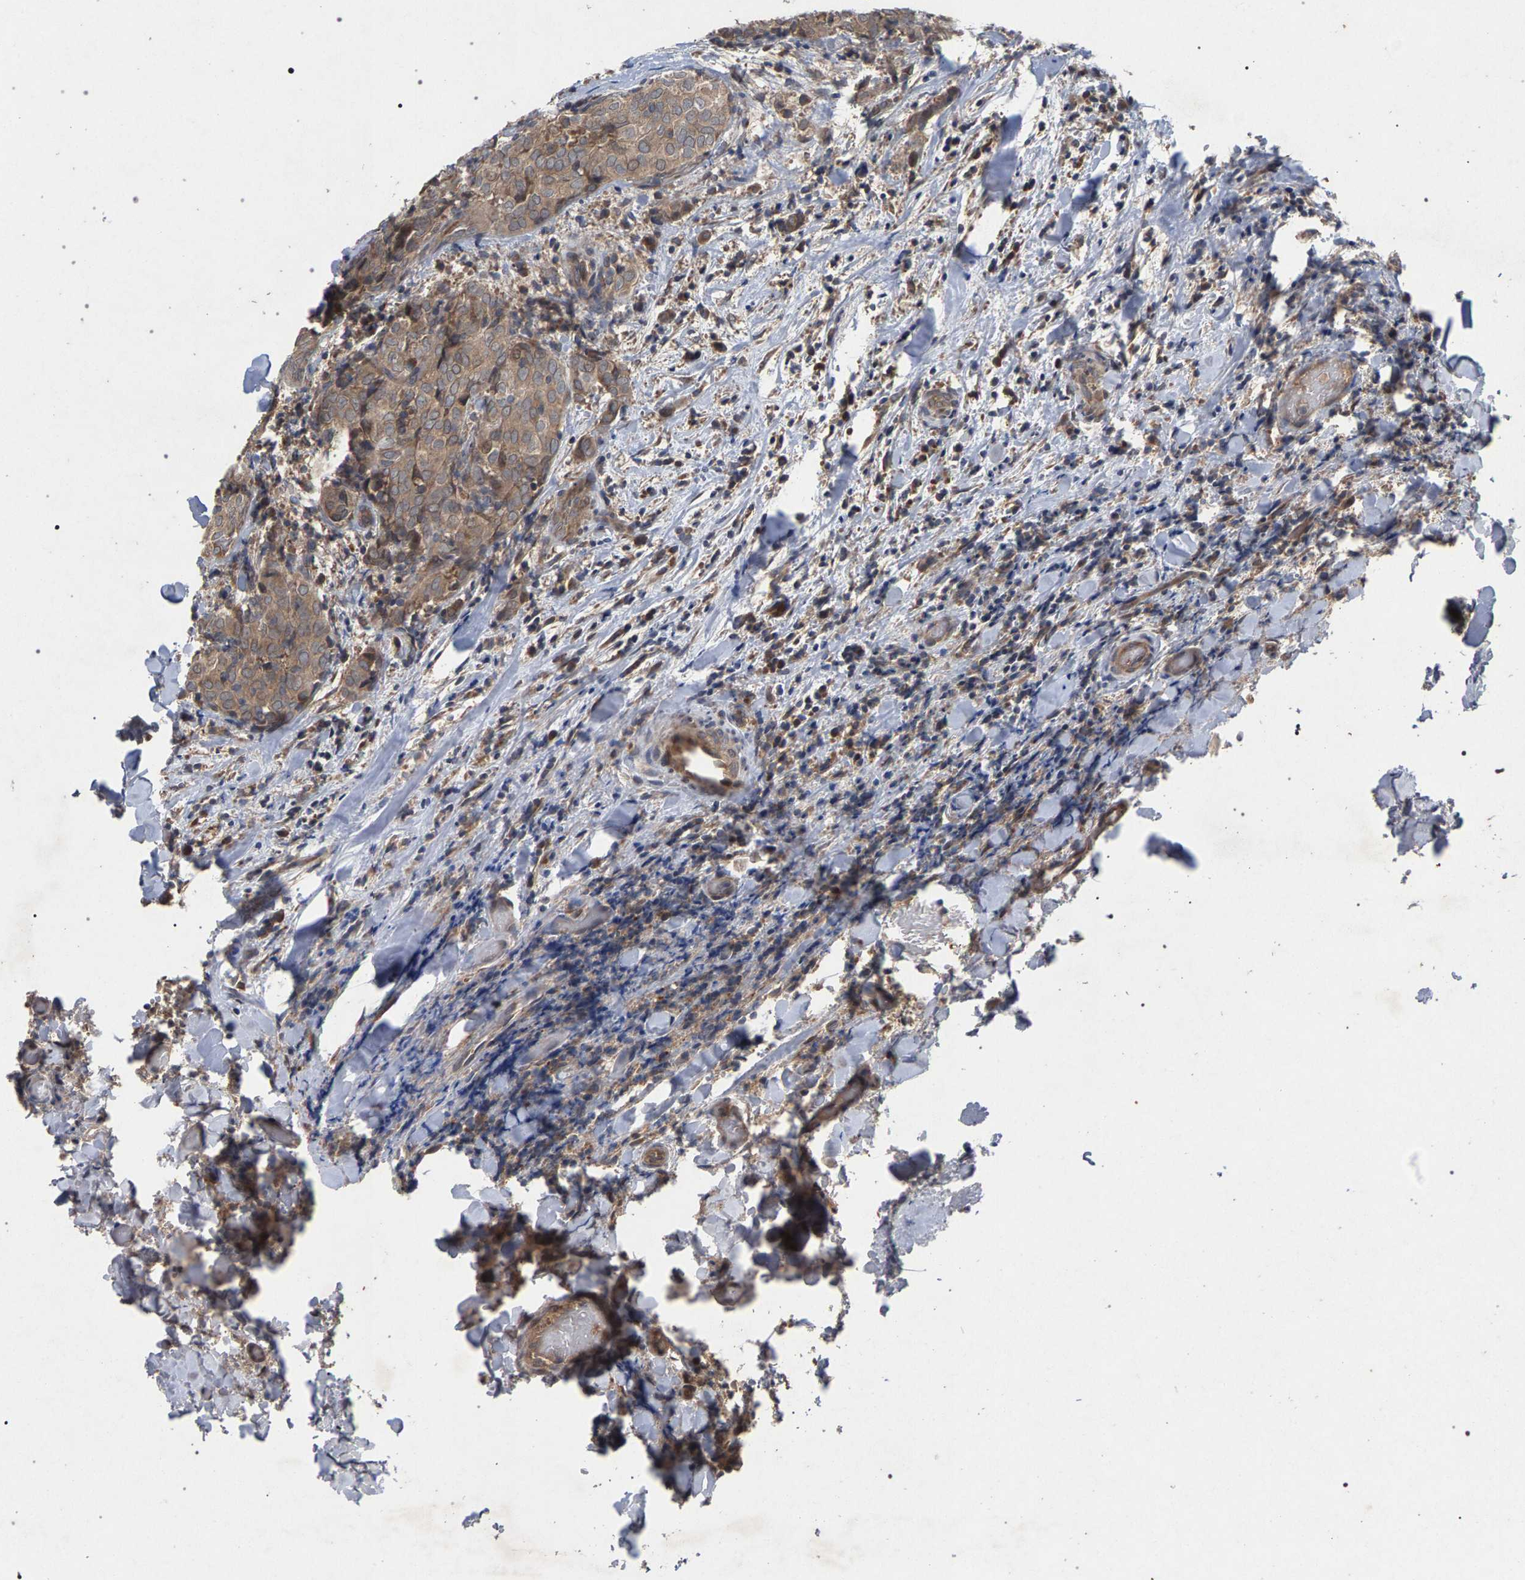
{"staining": {"intensity": "weak", "quantity": ">75%", "location": "cytoplasmic/membranous"}, "tissue": "thyroid cancer", "cell_type": "Tumor cells", "image_type": "cancer", "snomed": [{"axis": "morphology", "description": "Normal tissue, NOS"}, {"axis": "morphology", "description": "Papillary adenocarcinoma, NOS"}, {"axis": "topography", "description": "Thyroid gland"}], "caption": "IHC image of thyroid cancer stained for a protein (brown), which displays low levels of weak cytoplasmic/membranous positivity in approximately >75% of tumor cells.", "gene": "SLC4A4", "patient": {"sex": "female", "age": 30}}